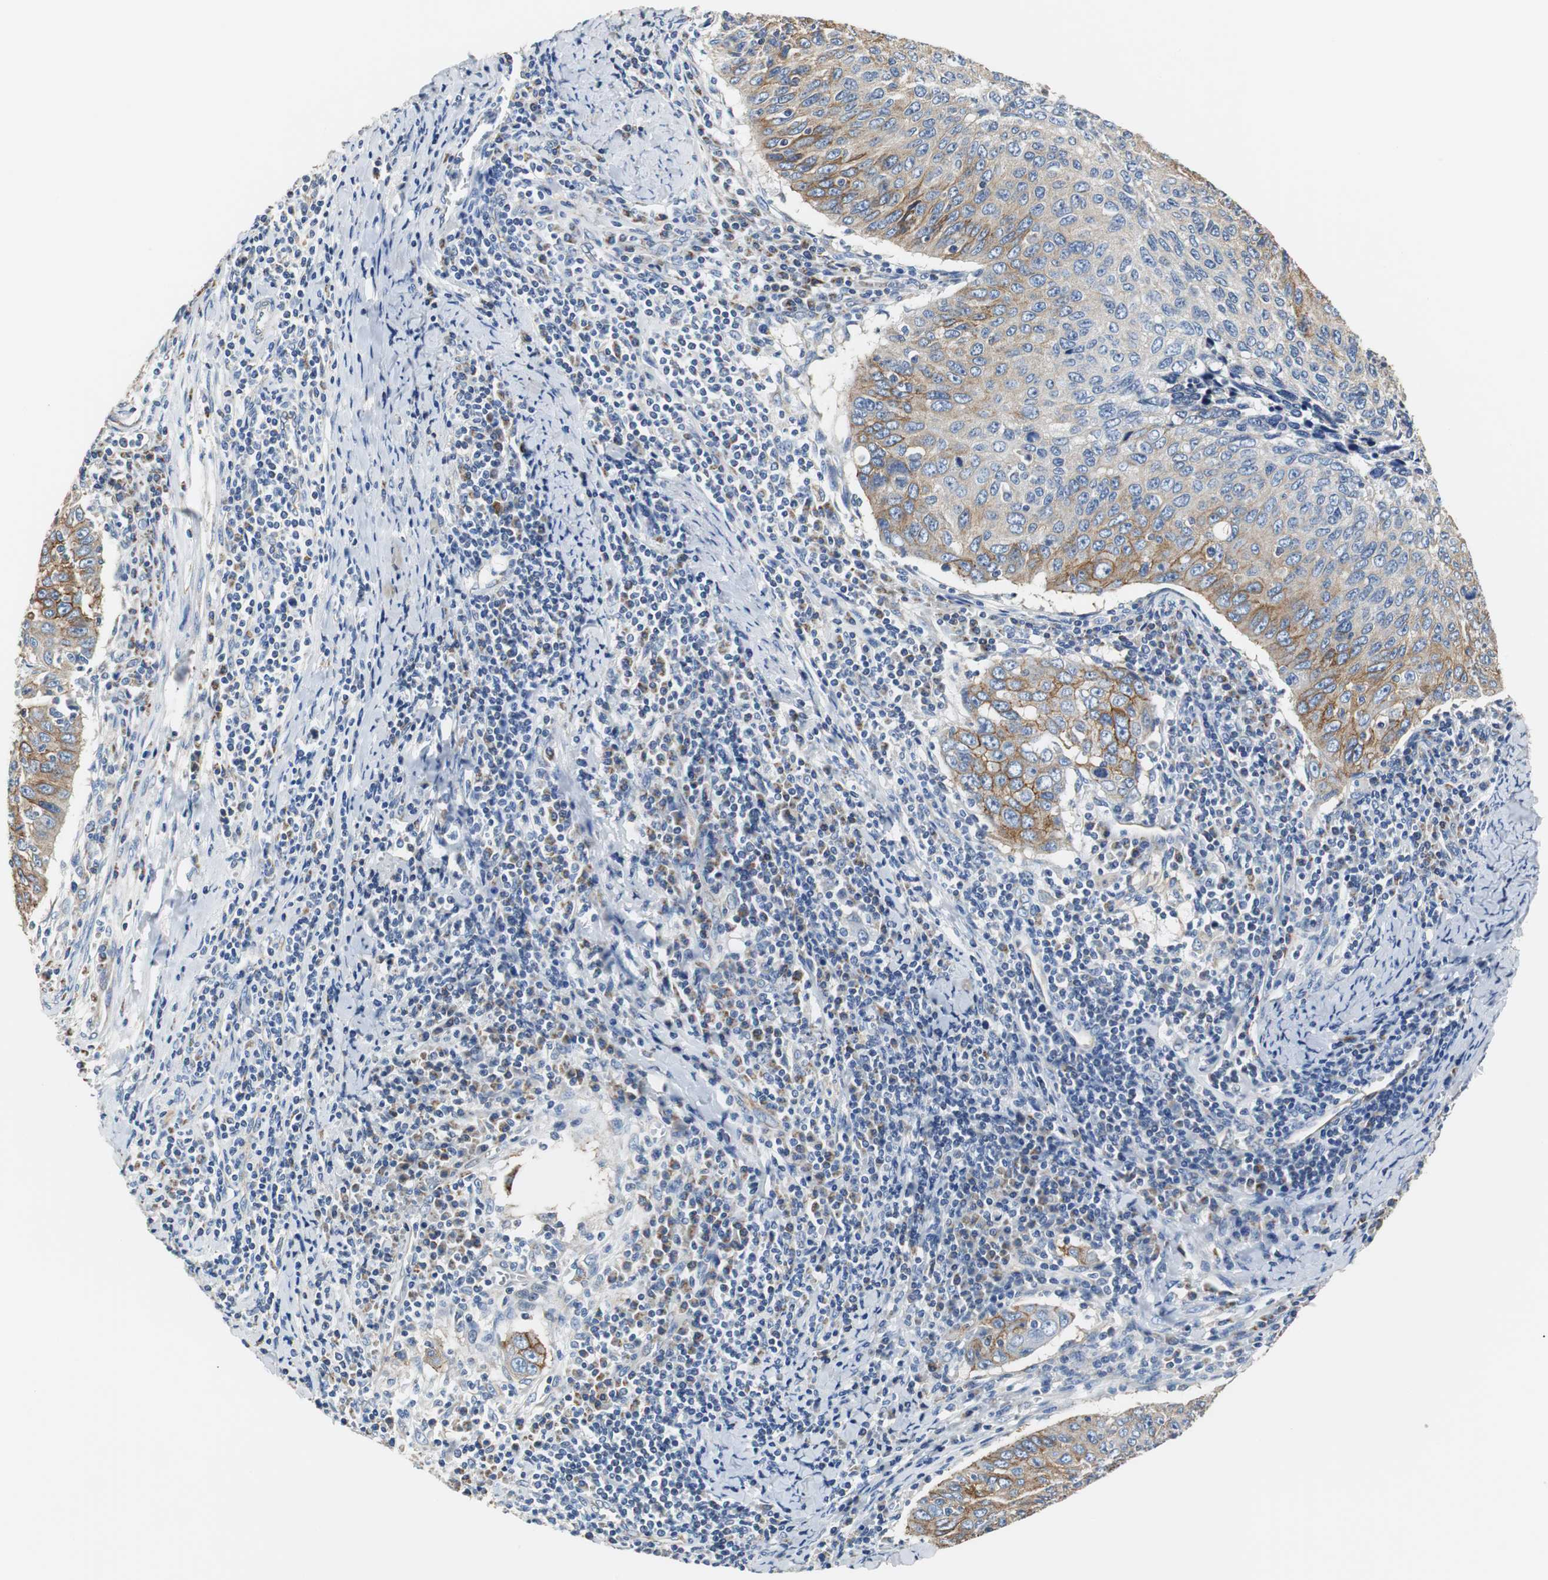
{"staining": {"intensity": "moderate", "quantity": "25%-75%", "location": "cytoplasmic/membranous"}, "tissue": "cervical cancer", "cell_type": "Tumor cells", "image_type": "cancer", "snomed": [{"axis": "morphology", "description": "Squamous cell carcinoma, NOS"}, {"axis": "topography", "description": "Cervix"}], "caption": "Cervical squamous cell carcinoma was stained to show a protein in brown. There is medium levels of moderate cytoplasmic/membranous staining in about 25%-75% of tumor cells. Ihc stains the protein in brown and the nuclei are stained blue.", "gene": "PCK1", "patient": {"sex": "female", "age": 53}}